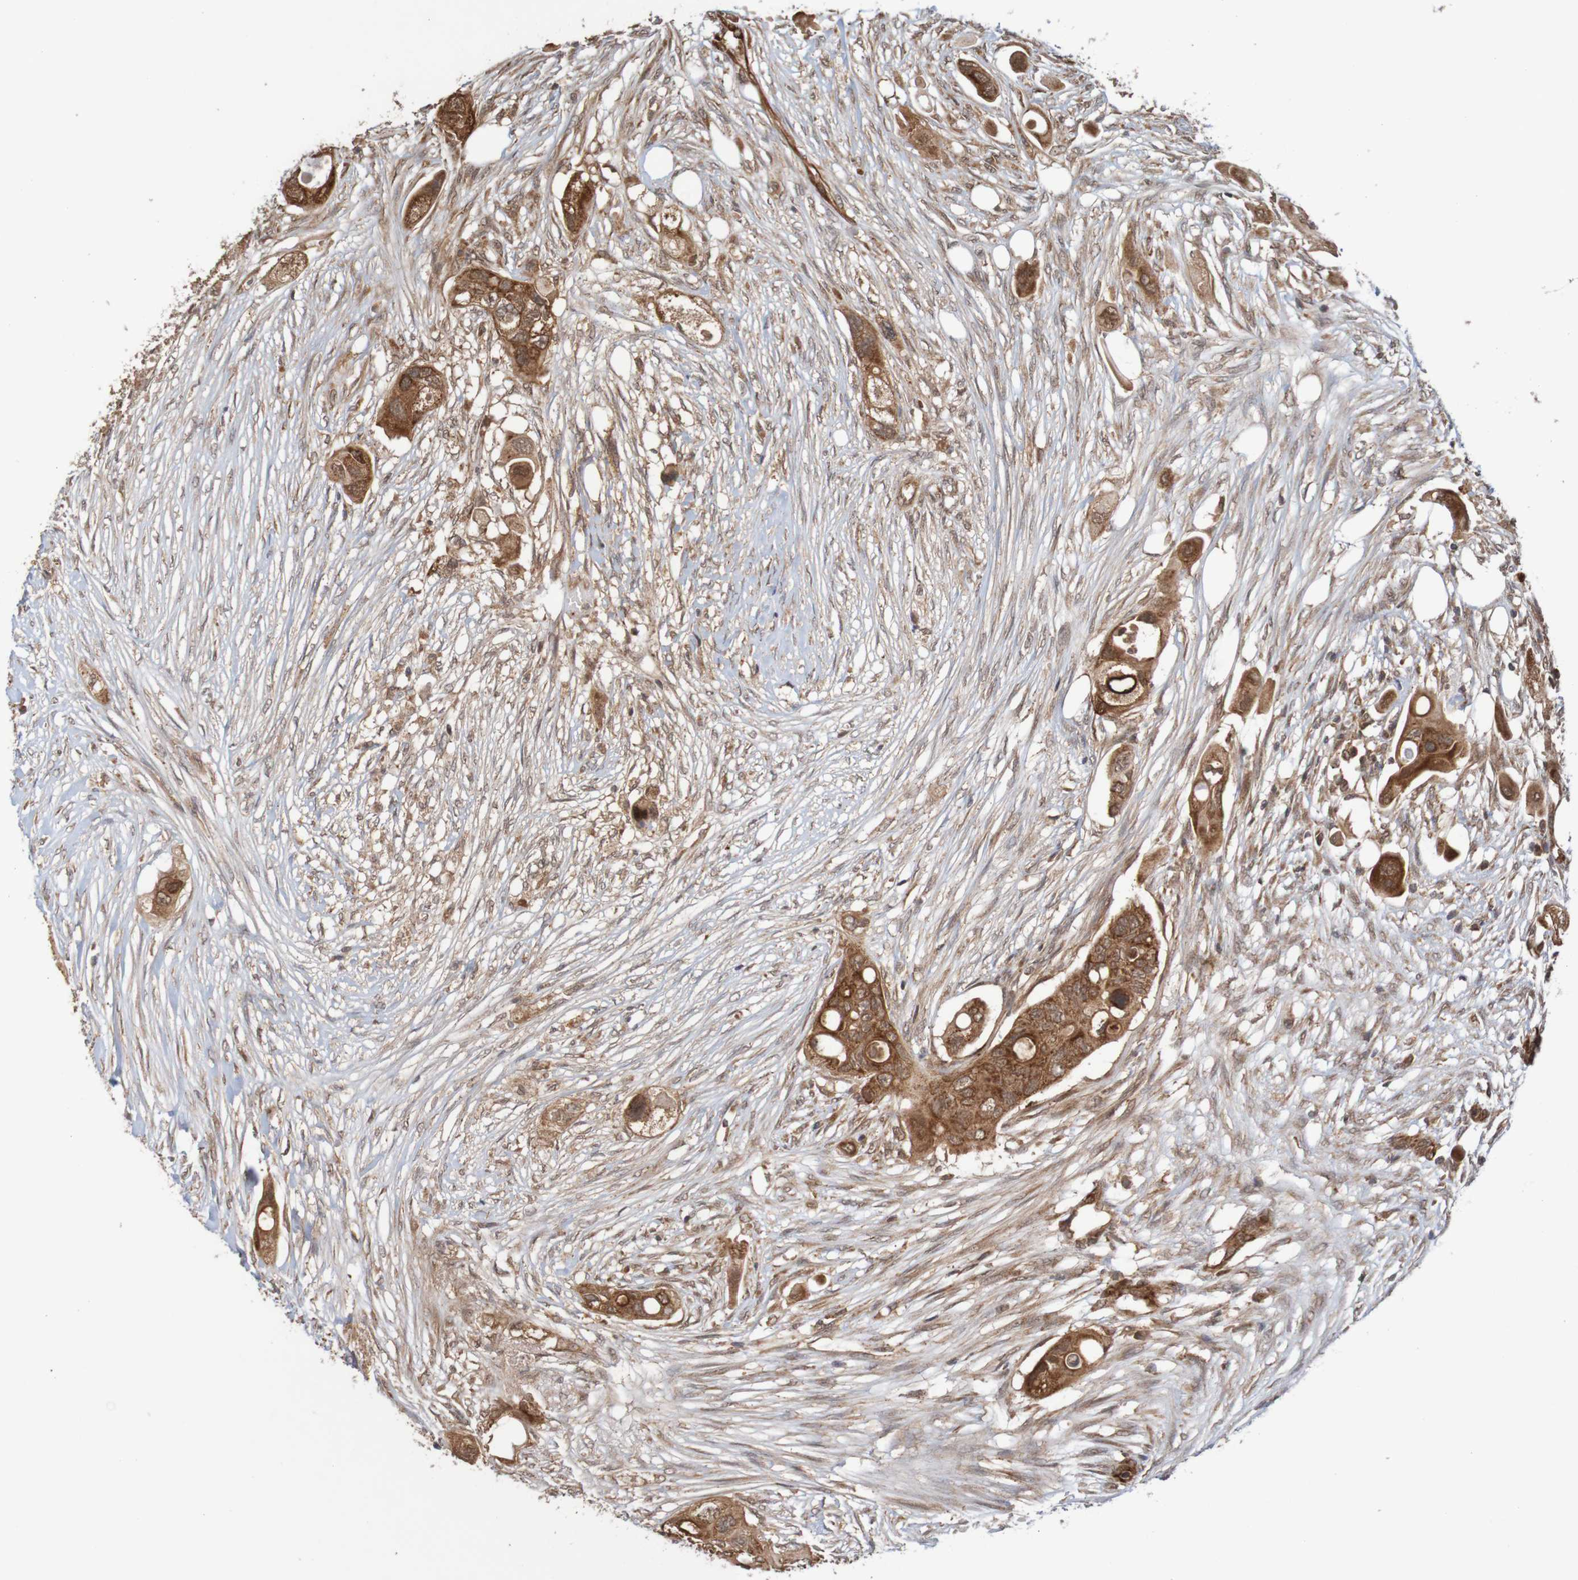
{"staining": {"intensity": "strong", "quantity": ">75%", "location": "cytoplasmic/membranous"}, "tissue": "colorectal cancer", "cell_type": "Tumor cells", "image_type": "cancer", "snomed": [{"axis": "morphology", "description": "Adenocarcinoma, NOS"}, {"axis": "topography", "description": "Colon"}], "caption": "Protein analysis of adenocarcinoma (colorectal) tissue displays strong cytoplasmic/membranous staining in about >75% of tumor cells.", "gene": "MRPL52", "patient": {"sex": "female", "age": 57}}